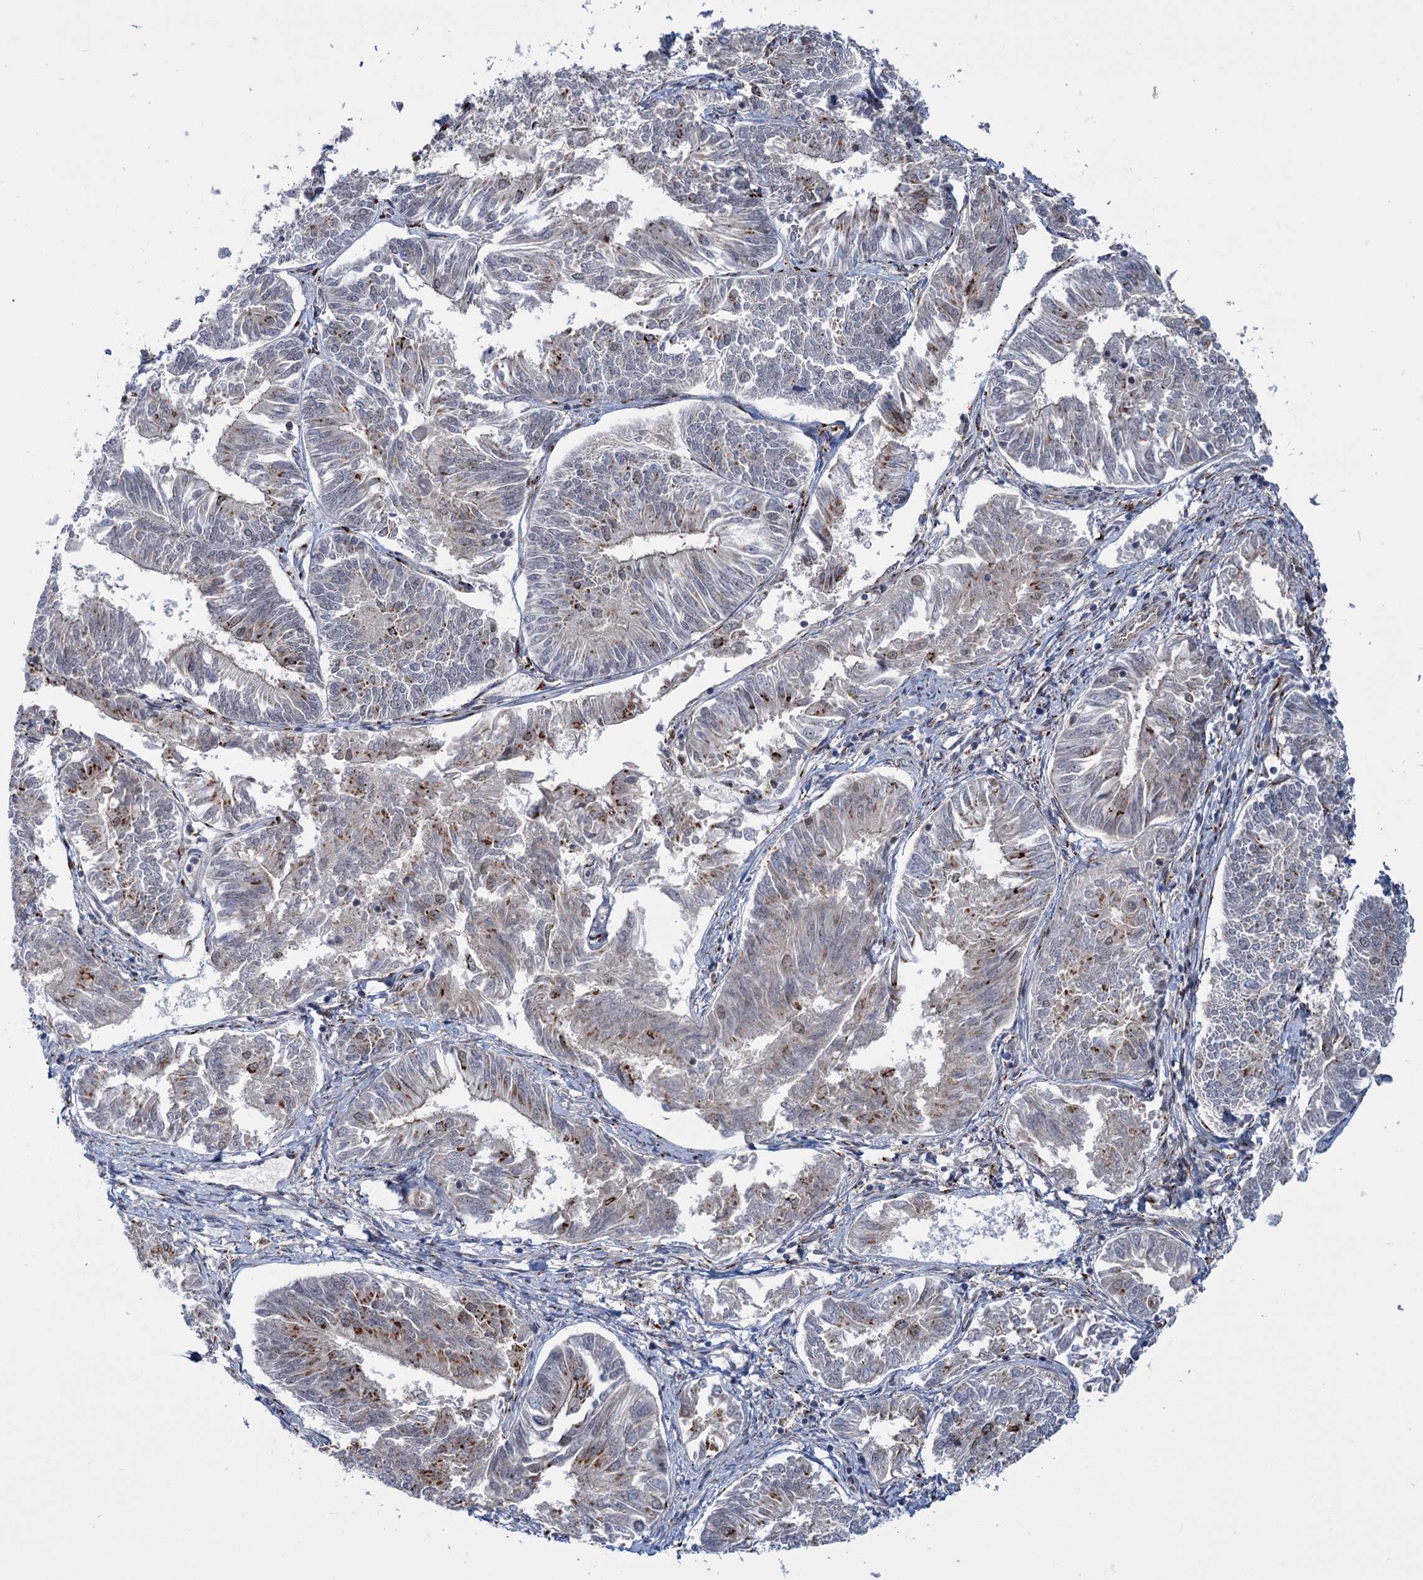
{"staining": {"intensity": "strong", "quantity": "25%-75%", "location": "cytoplasmic/membranous"}, "tissue": "endometrial cancer", "cell_type": "Tumor cells", "image_type": "cancer", "snomed": [{"axis": "morphology", "description": "Adenocarcinoma, NOS"}, {"axis": "topography", "description": "Endometrium"}], "caption": "Endometrial cancer (adenocarcinoma) stained for a protein (brown) shows strong cytoplasmic/membranous positive positivity in about 25%-75% of tumor cells.", "gene": "ELP4", "patient": {"sex": "female", "age": 58}}